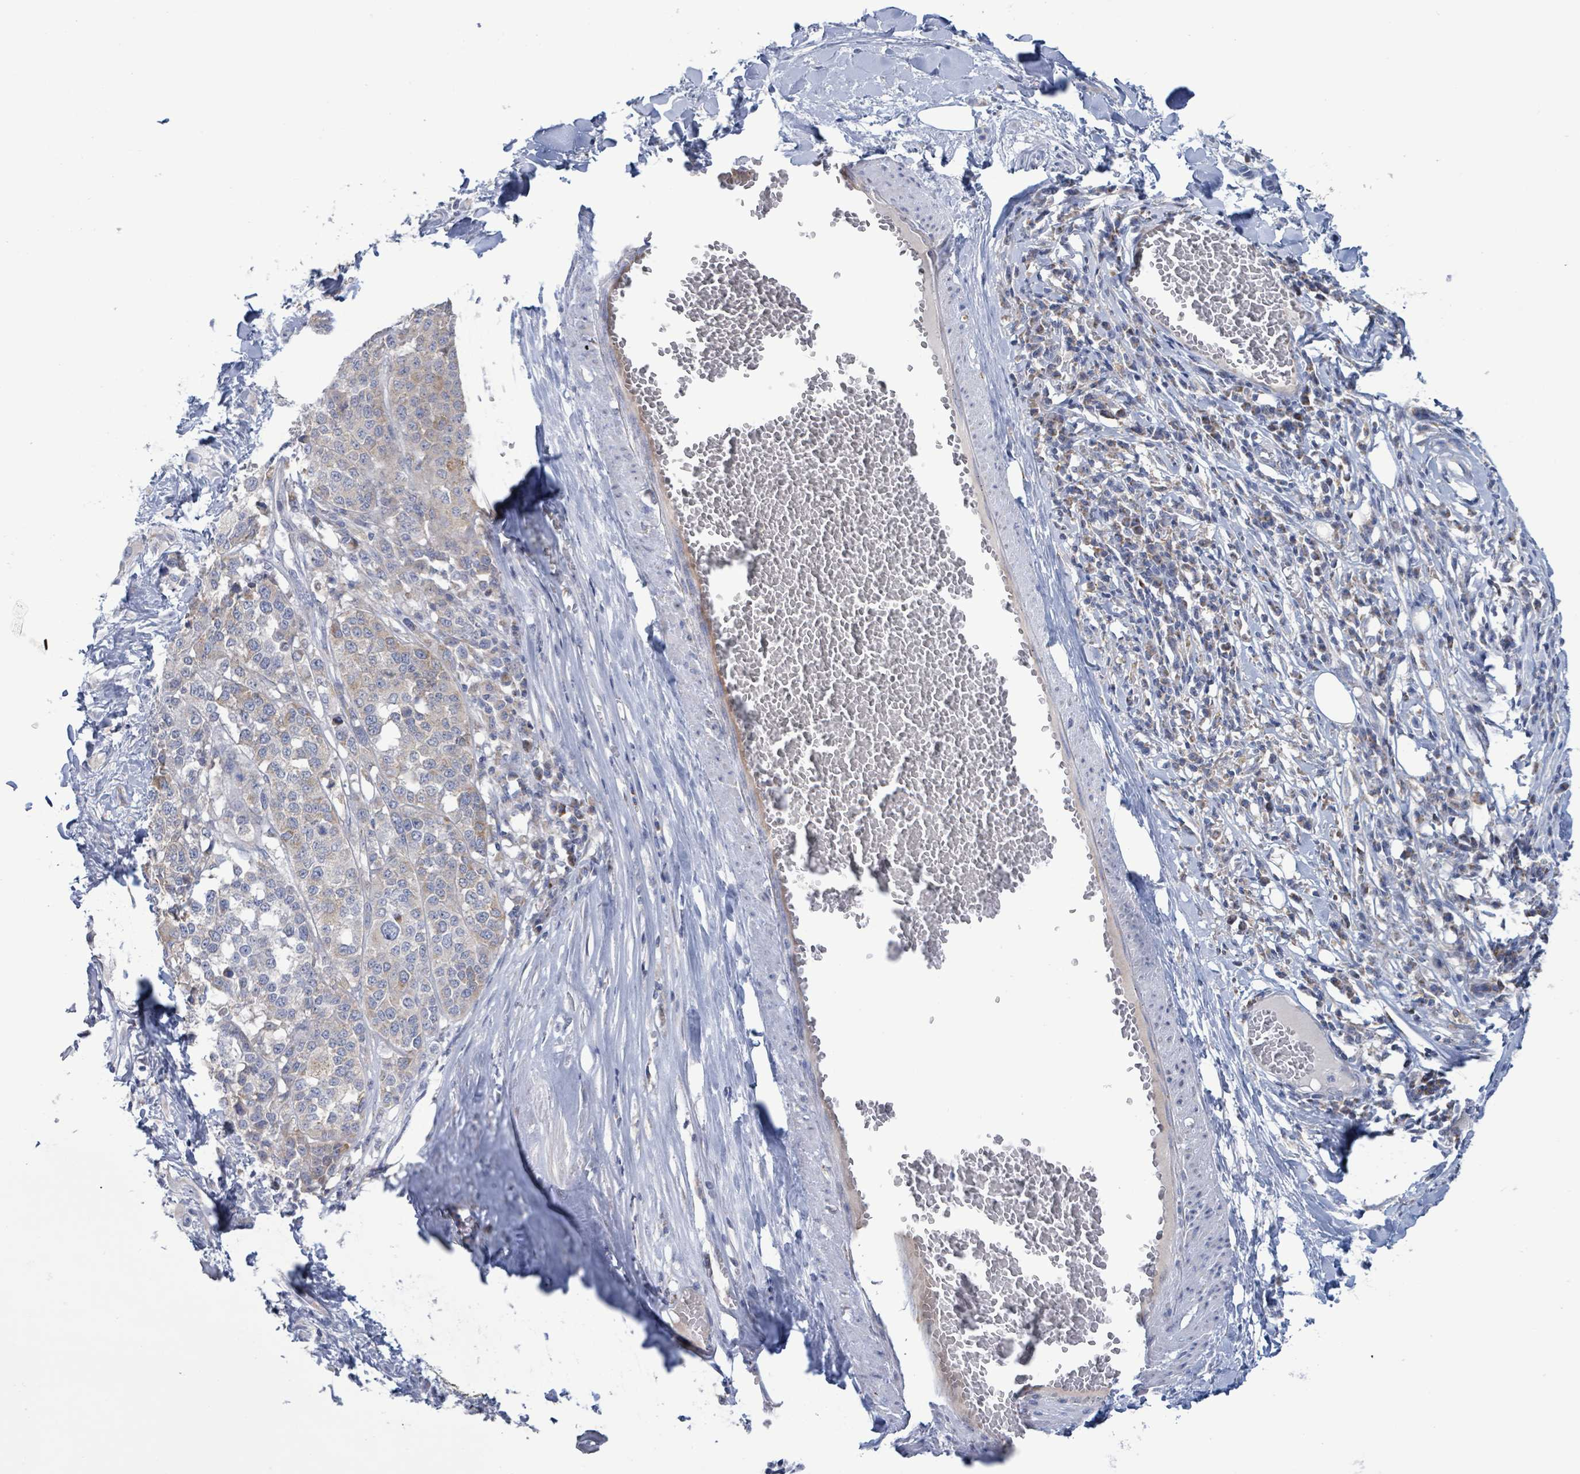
{"staining": {"intensity": "weak", "quantity": "<25%", "location": "cytoplasmic/membranous"}, "tissue": "melanoma", "cell_type": "Tumor cells", "image_type": "cancer", "snomed": [{"axis": "morphology", "description": "Malignant melanoma, Metastatic site"}, {"axis": "topography", "description": "Lymph node"}], "caption": "Malignant melanoma (metastatic site) was stained to show a protein in brown. There is no significant expression in tumor cells. (DAB (3,3'-diaminobenzidine) immunohistochemistry (IHC), high magnification).", "gene": "AKR1C4", "patient": {"sex": "male", "age": 44}}